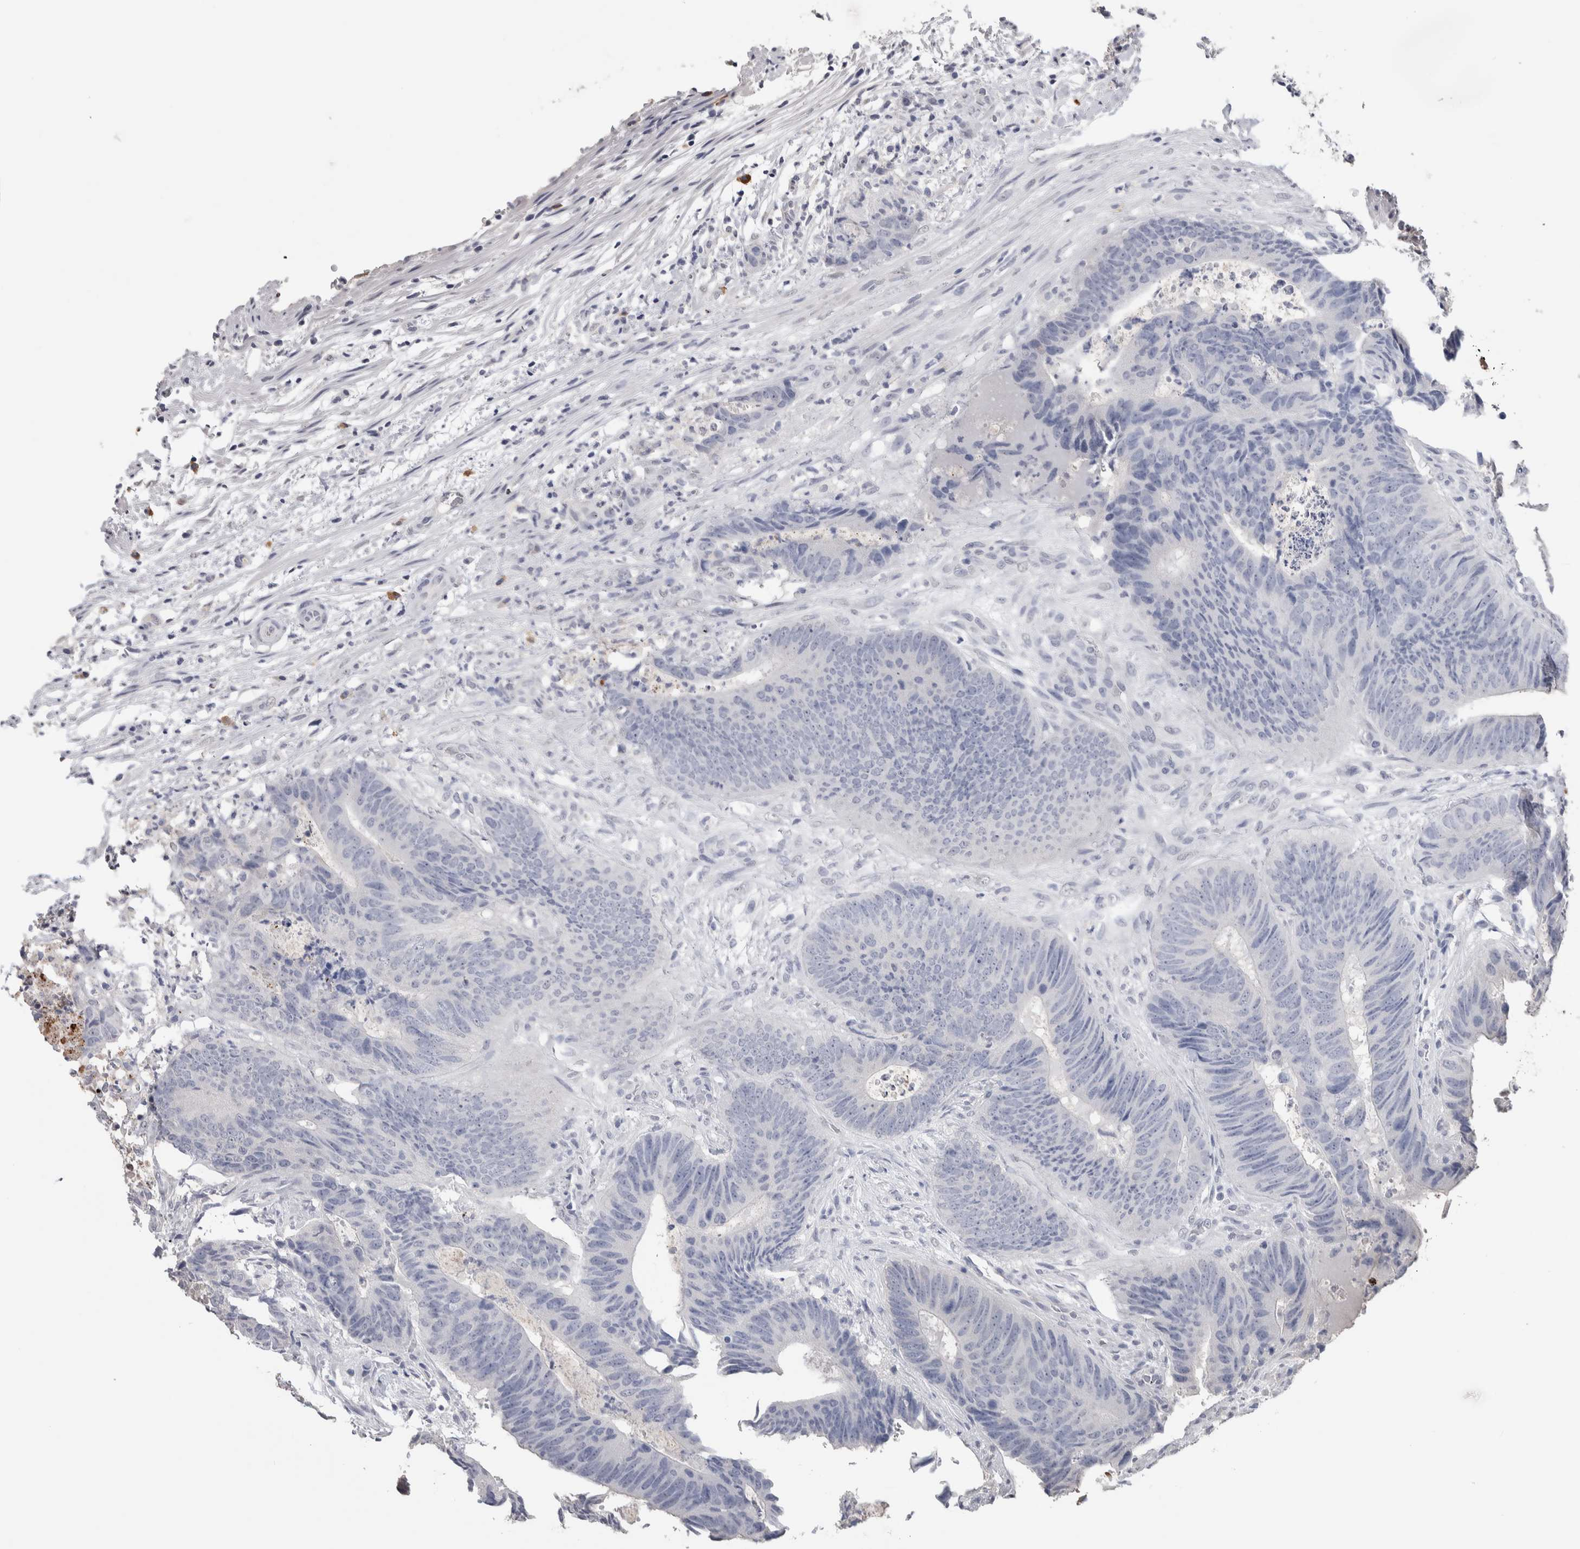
{"staining": {"intensity": "negative", "quantity": "none", "location": "none"}, "tissue": "colorectal cancer", "cell_type": "Tumor cells", "image_type": "cancer", "snomed": [{"axis": "morphology", "description": "Adenocarcinoma, NOS"}, {"axis": "topography", "description": "Colon"}], "caption": "Colorectal cancer was stained to show a protein in brown. There is no significant expression in tumor cells.", "gene": "TMEM102", "patient": {"sex": "male", "age": 56}}